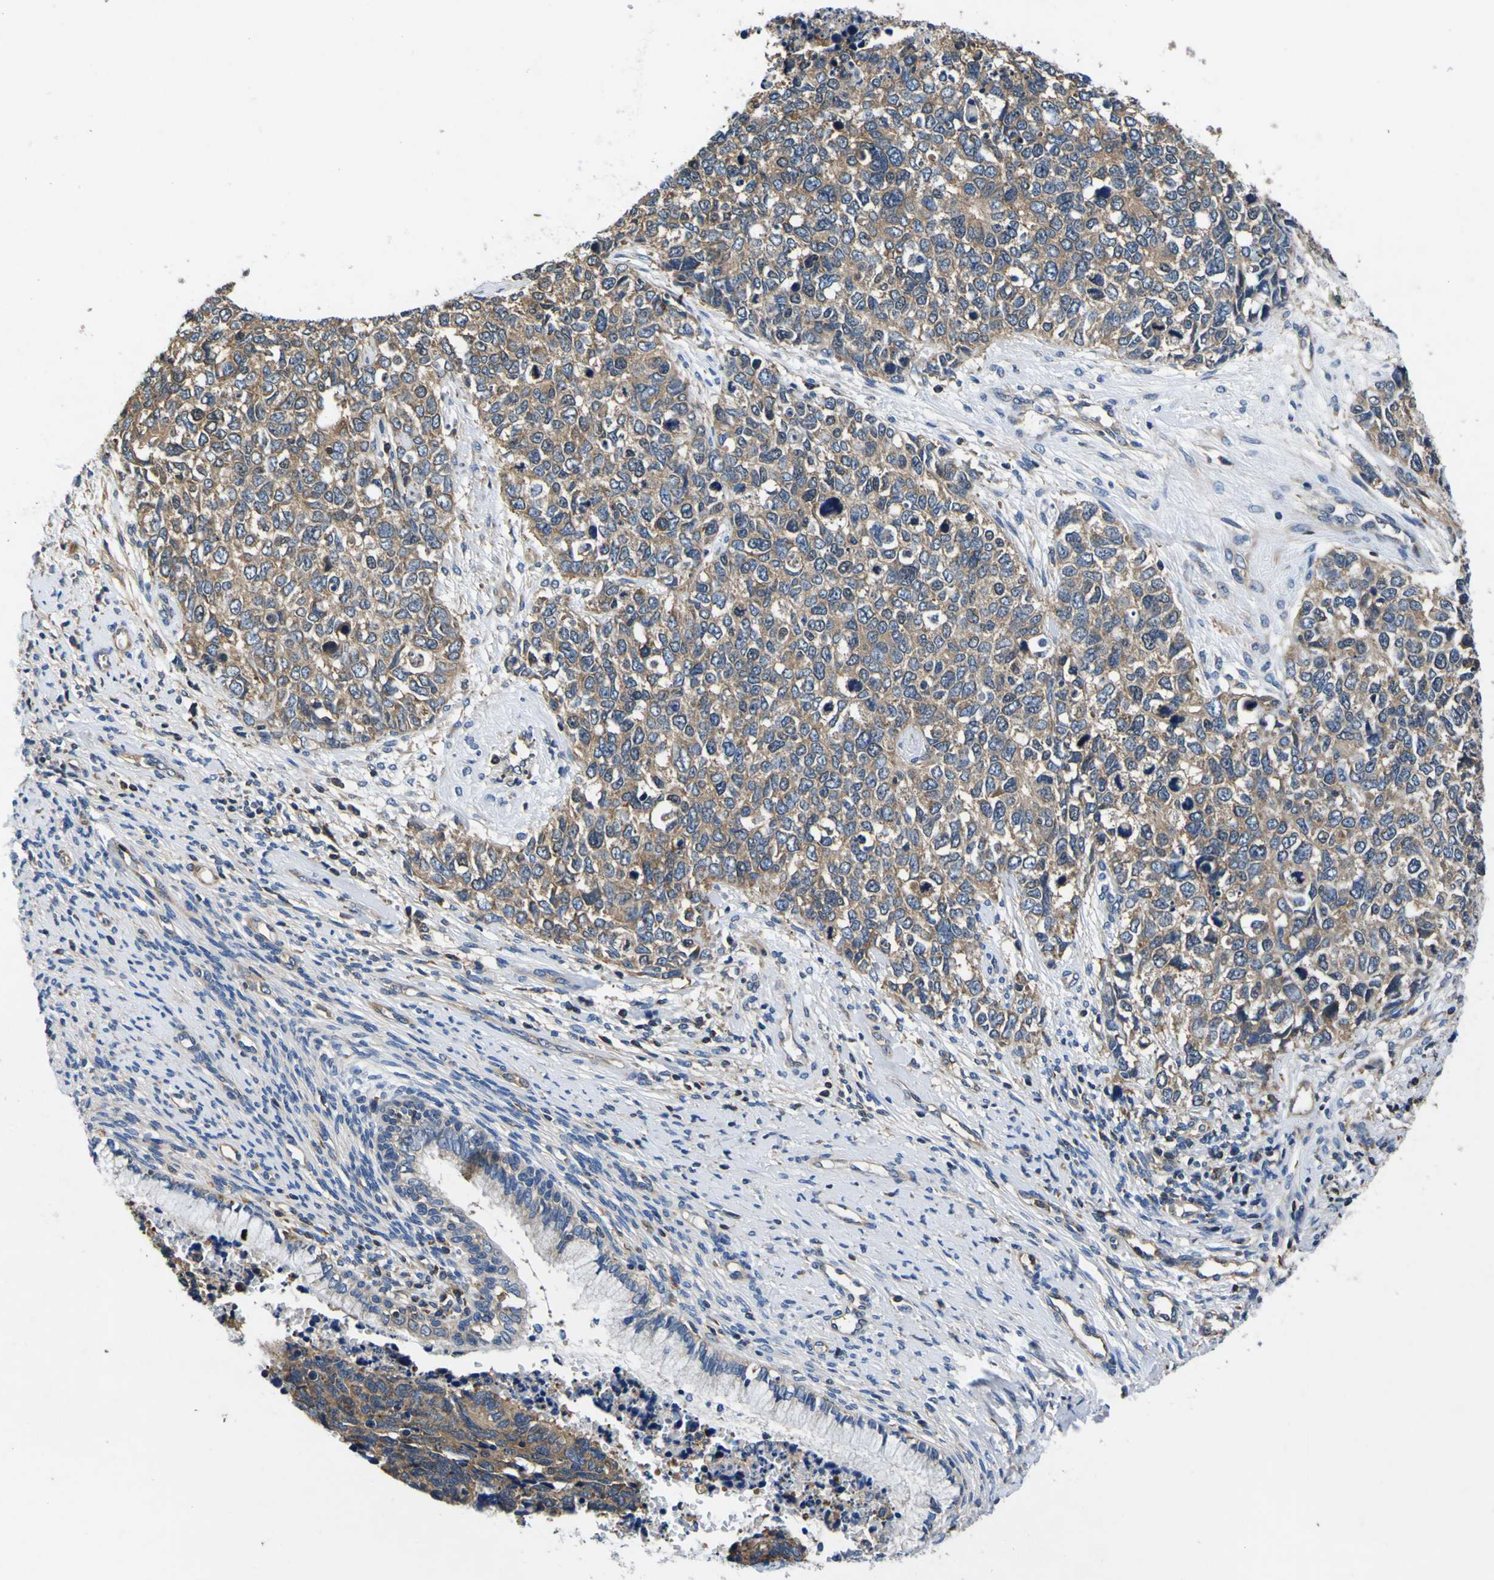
{"staining": {"intensity": "moderate", "quantity": ">75%", "location": "cytoplasmic/membranous"}, "tissue": "cervical cancer", "cell_type": "Tumor cells", "image_type": "cancer", "snomed": [{"axis": "morphology", "description": "Squamous cell carcinoma, NOS"}, {"axis": "topography", "description": "Cervix"}], "caption": "Moderate cytoplasmic/membranous staining for a protein is present in approximately >75% of tumor cells of cervical squamous cell carcinoma using immunohistochemistry.", "gene": "CNR2", "patient": {"sex": "female", "age": 63}}